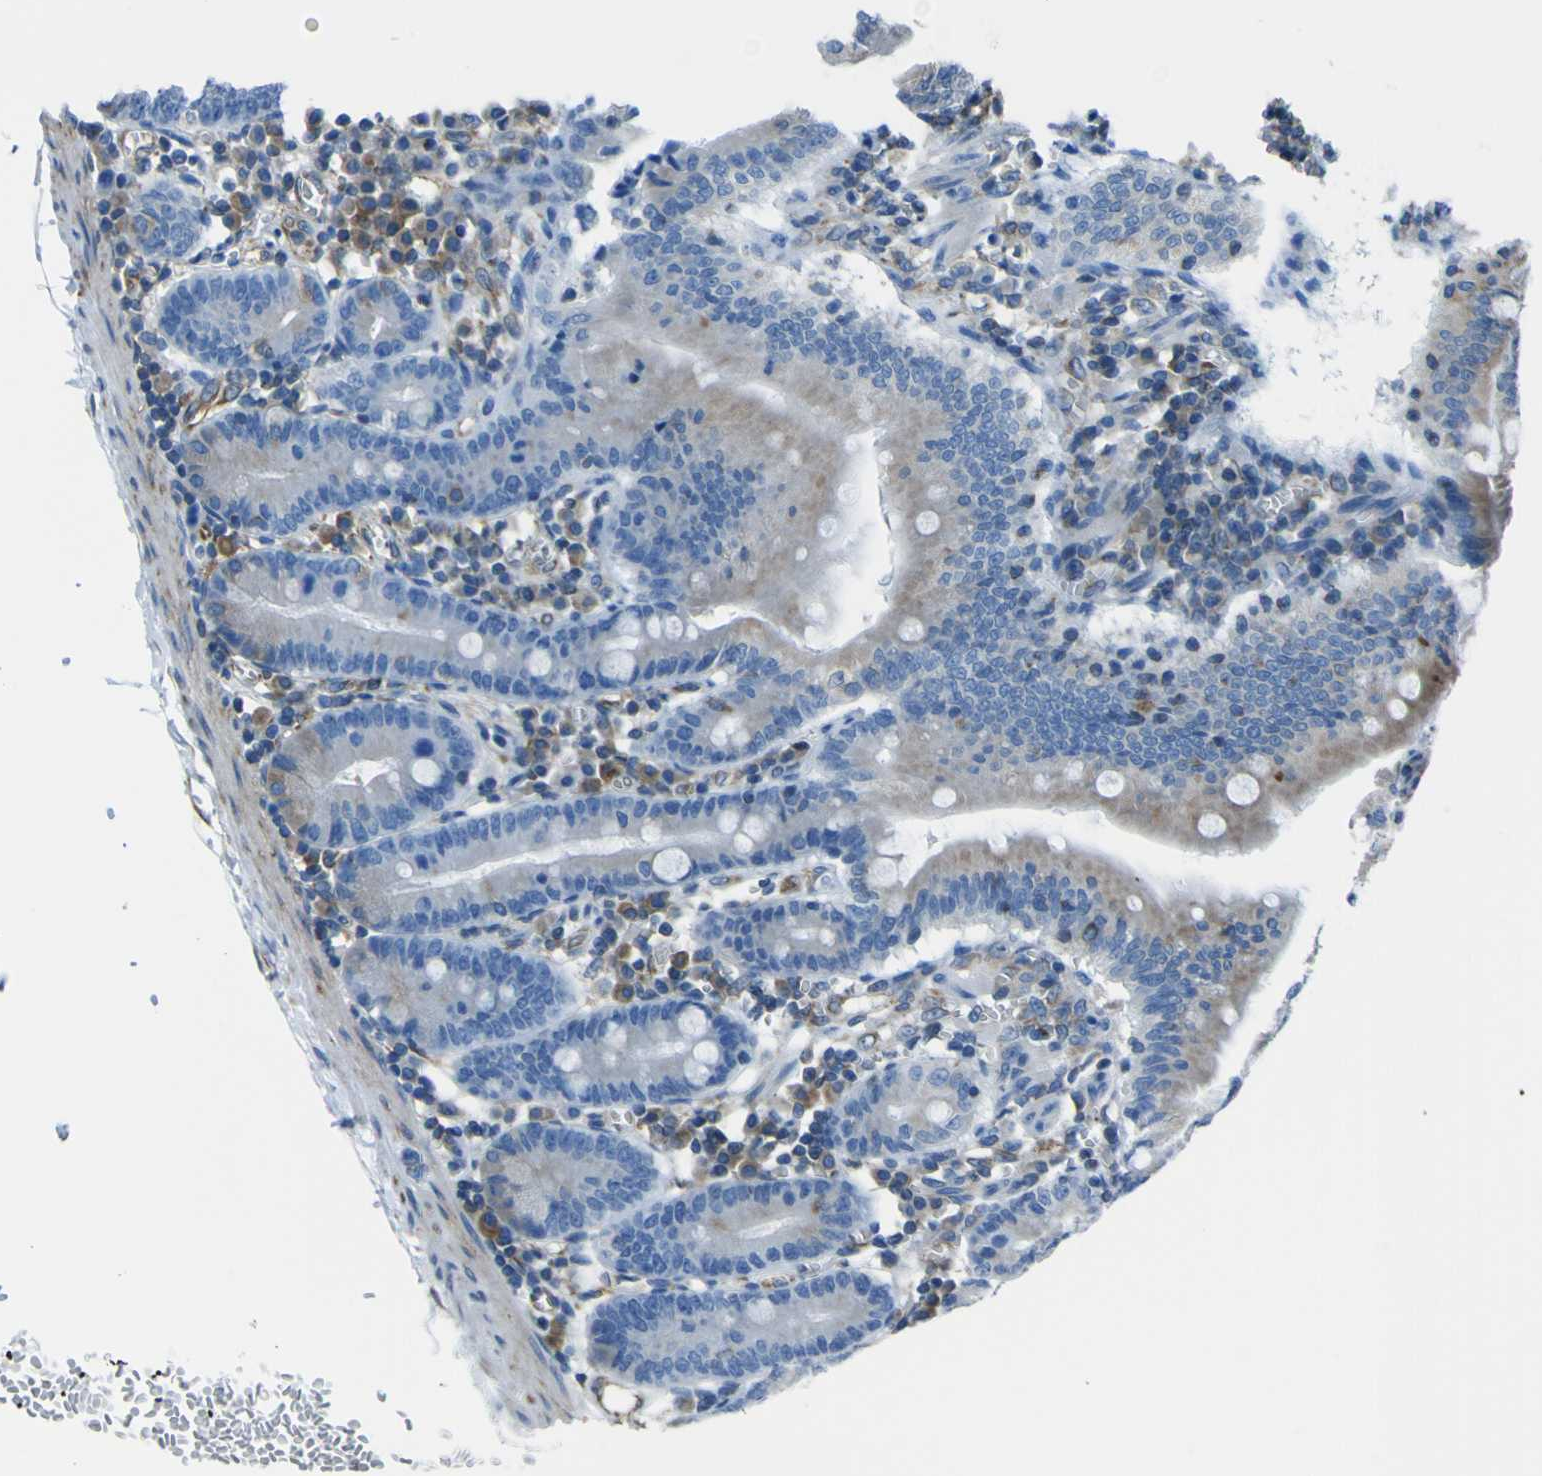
{"staining": {"intensity": "moderate", "quantity": "25%-75%", "location": "cytoplasmic/membranous"}, "tissue": "small intestine", "cell_type": "Glandular cells", "image_type": "normal", "snomed": [{"axis": "morphology", "description": "Normal tissue, NOS"}, {"axis": "topography", "description": "Small intestine"}], "caption": "Immunohistochemical staining of unremarkable human small intestine reveals moderate cytoplasmic/membranous protein positivity in approximately 25%-75% of glandular cells. The staining is performed using DAB (3,3'-diaminobenzidine) brown chromogen to label protein expression. The nuclei are counter-stained blue using hematoxylin.", "gene": "STIM1", "patient": {"sex": "male", "age": 71}}